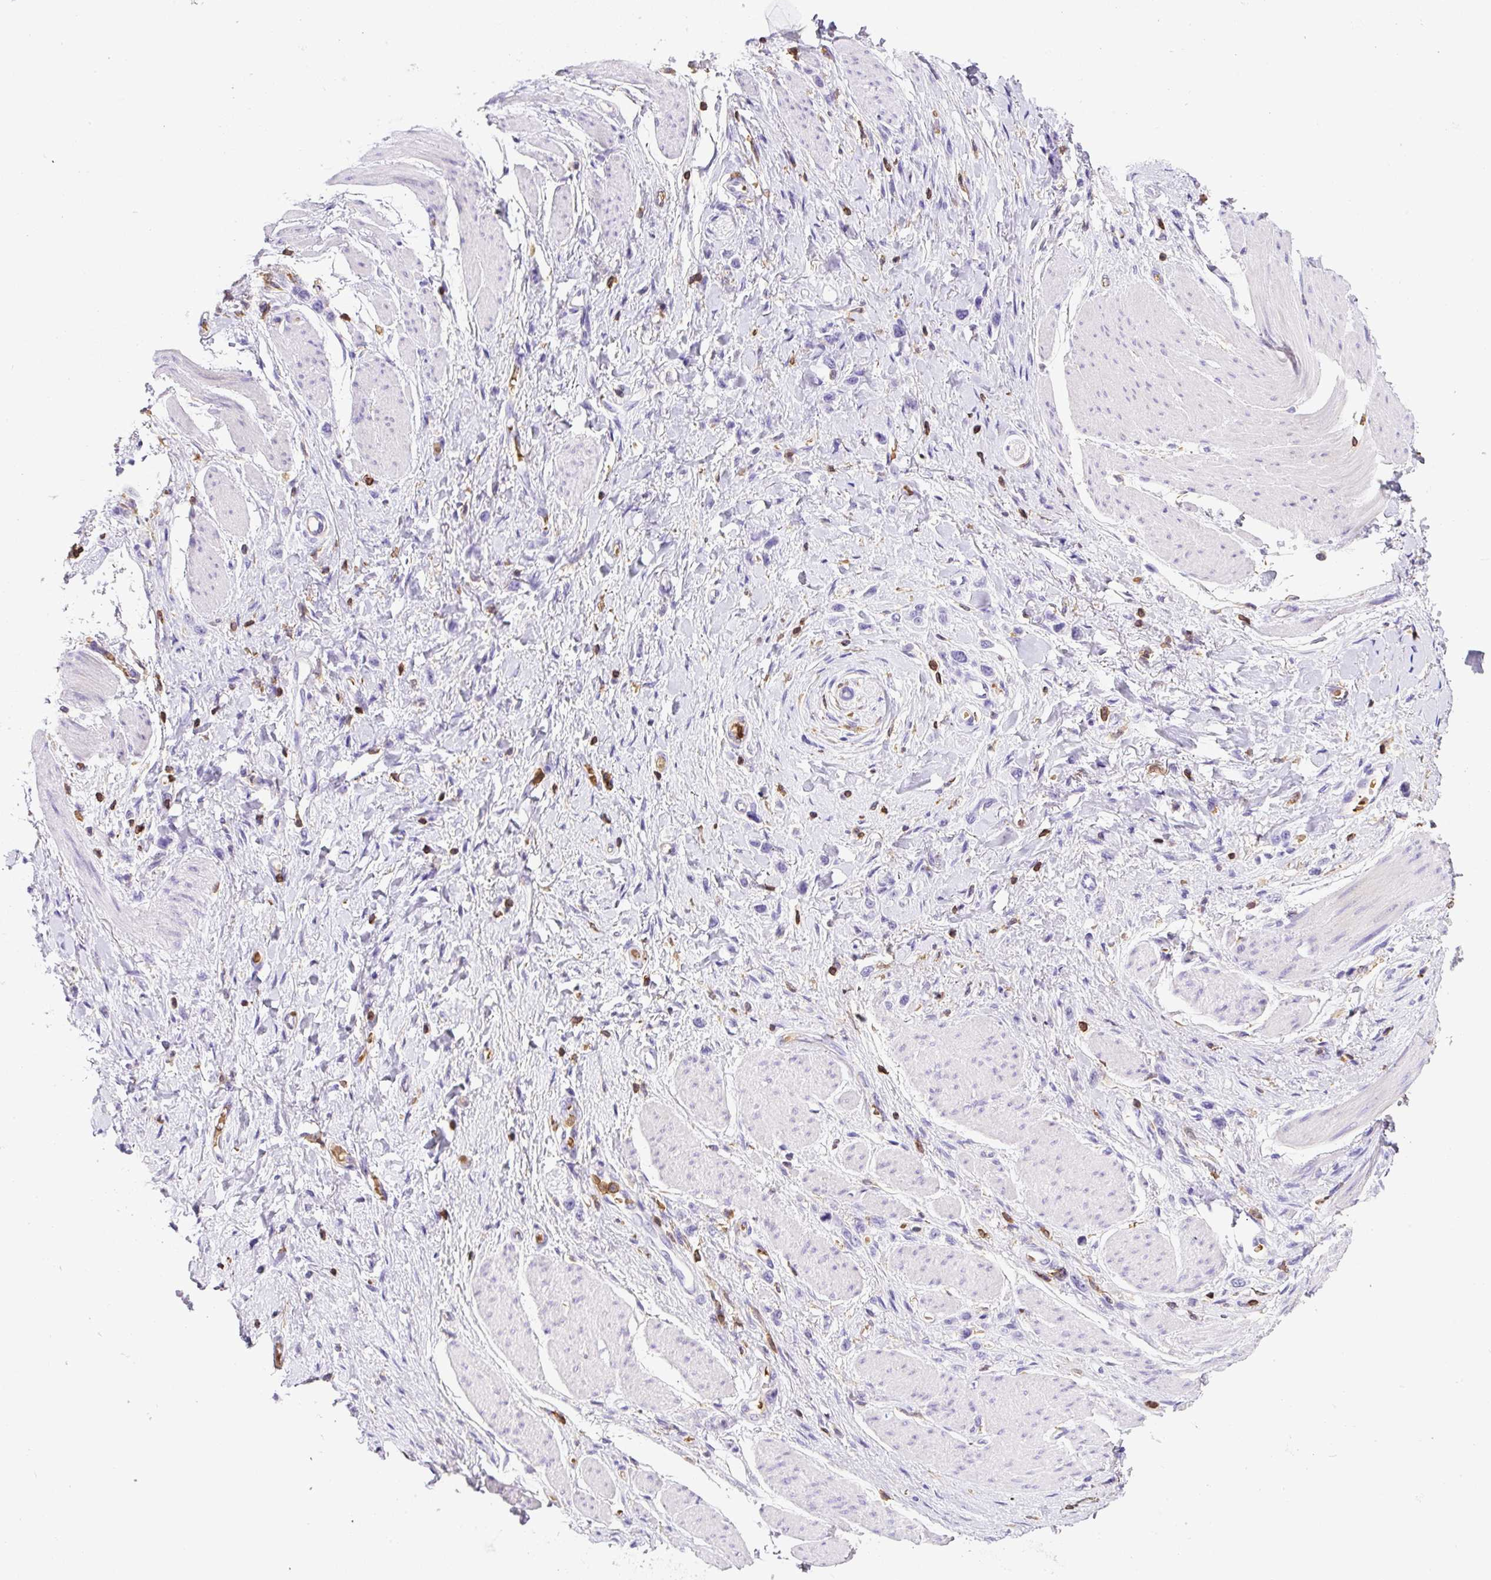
{"staining": {"intensity": "negative", "quantity": "none", "location": "none"}, "tissue": "stomach cancer", "cell_type": "Tumor cells", "image_type": "cancer", "snomed": [{"axis": "morphology", "description": "Adenocarcinoma, NOS"}, {"axis": "topography", "description": "Stomach"}], "caption": "Stomach cancer stained for a protein using immunohistochemistry (IHC) exhibits no expression tumor cells.", "gene": "FAM228B", "patient": {"sex": "female", "age": 65}}